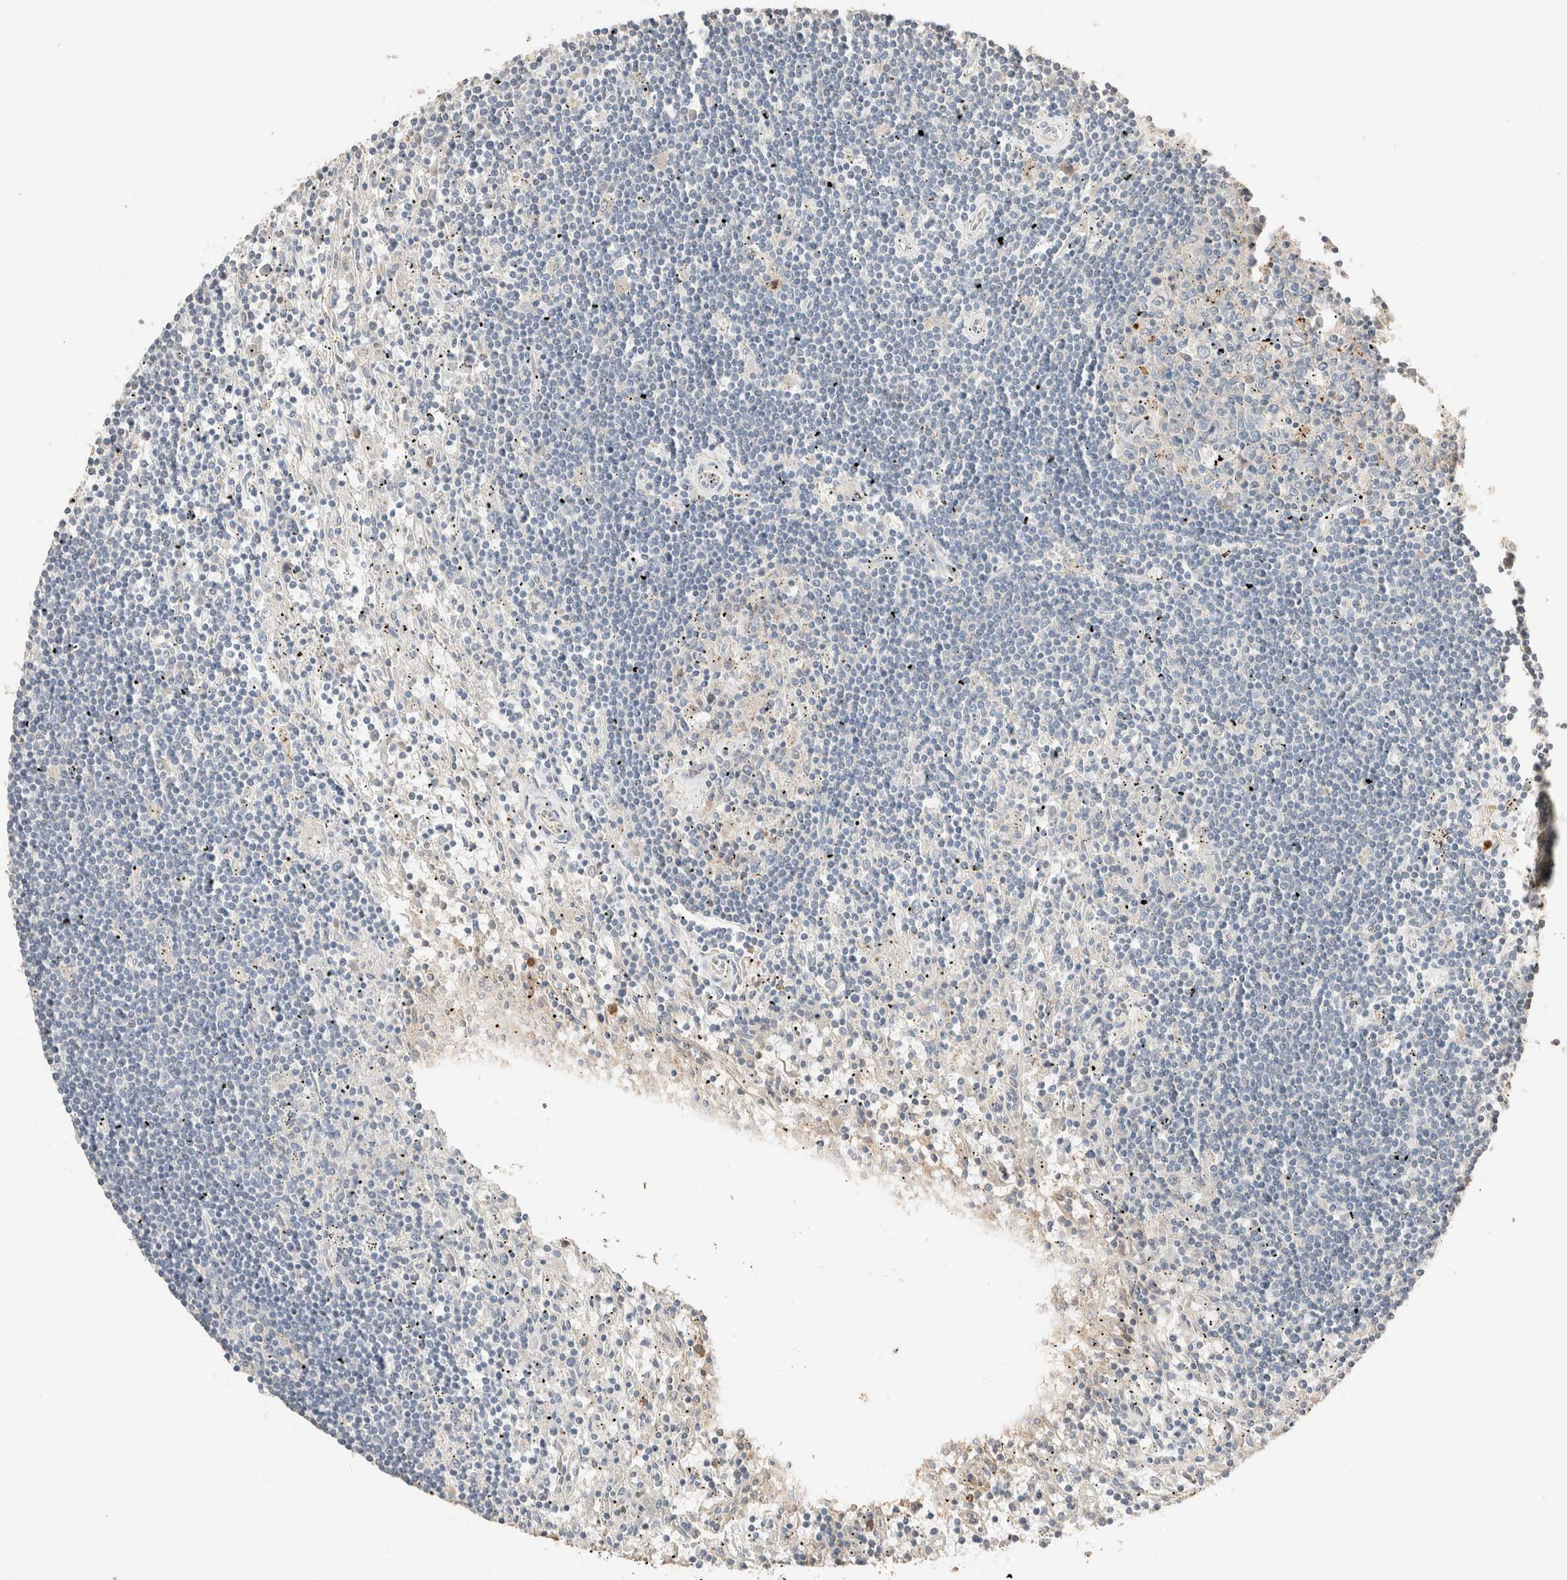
{"staining": {"intensity": "negative", "quantity": "none", "location": "none"}, "tissue": "lymphoma", "cell_type": "Tumor cells", "image_type": "cancer", "snomed": [{"axis": "morphology", "description": "Malignant lymphoma, non-Hodgkin's type, Low grade"}, {"axis": "topography", "description": "Spleen"}], "caption": "Micrograph shows no significant protein positivity in tumor cells of lymphoma.", "gene": "TUBD1", "patient": {"sex": "male", "age": 76}}